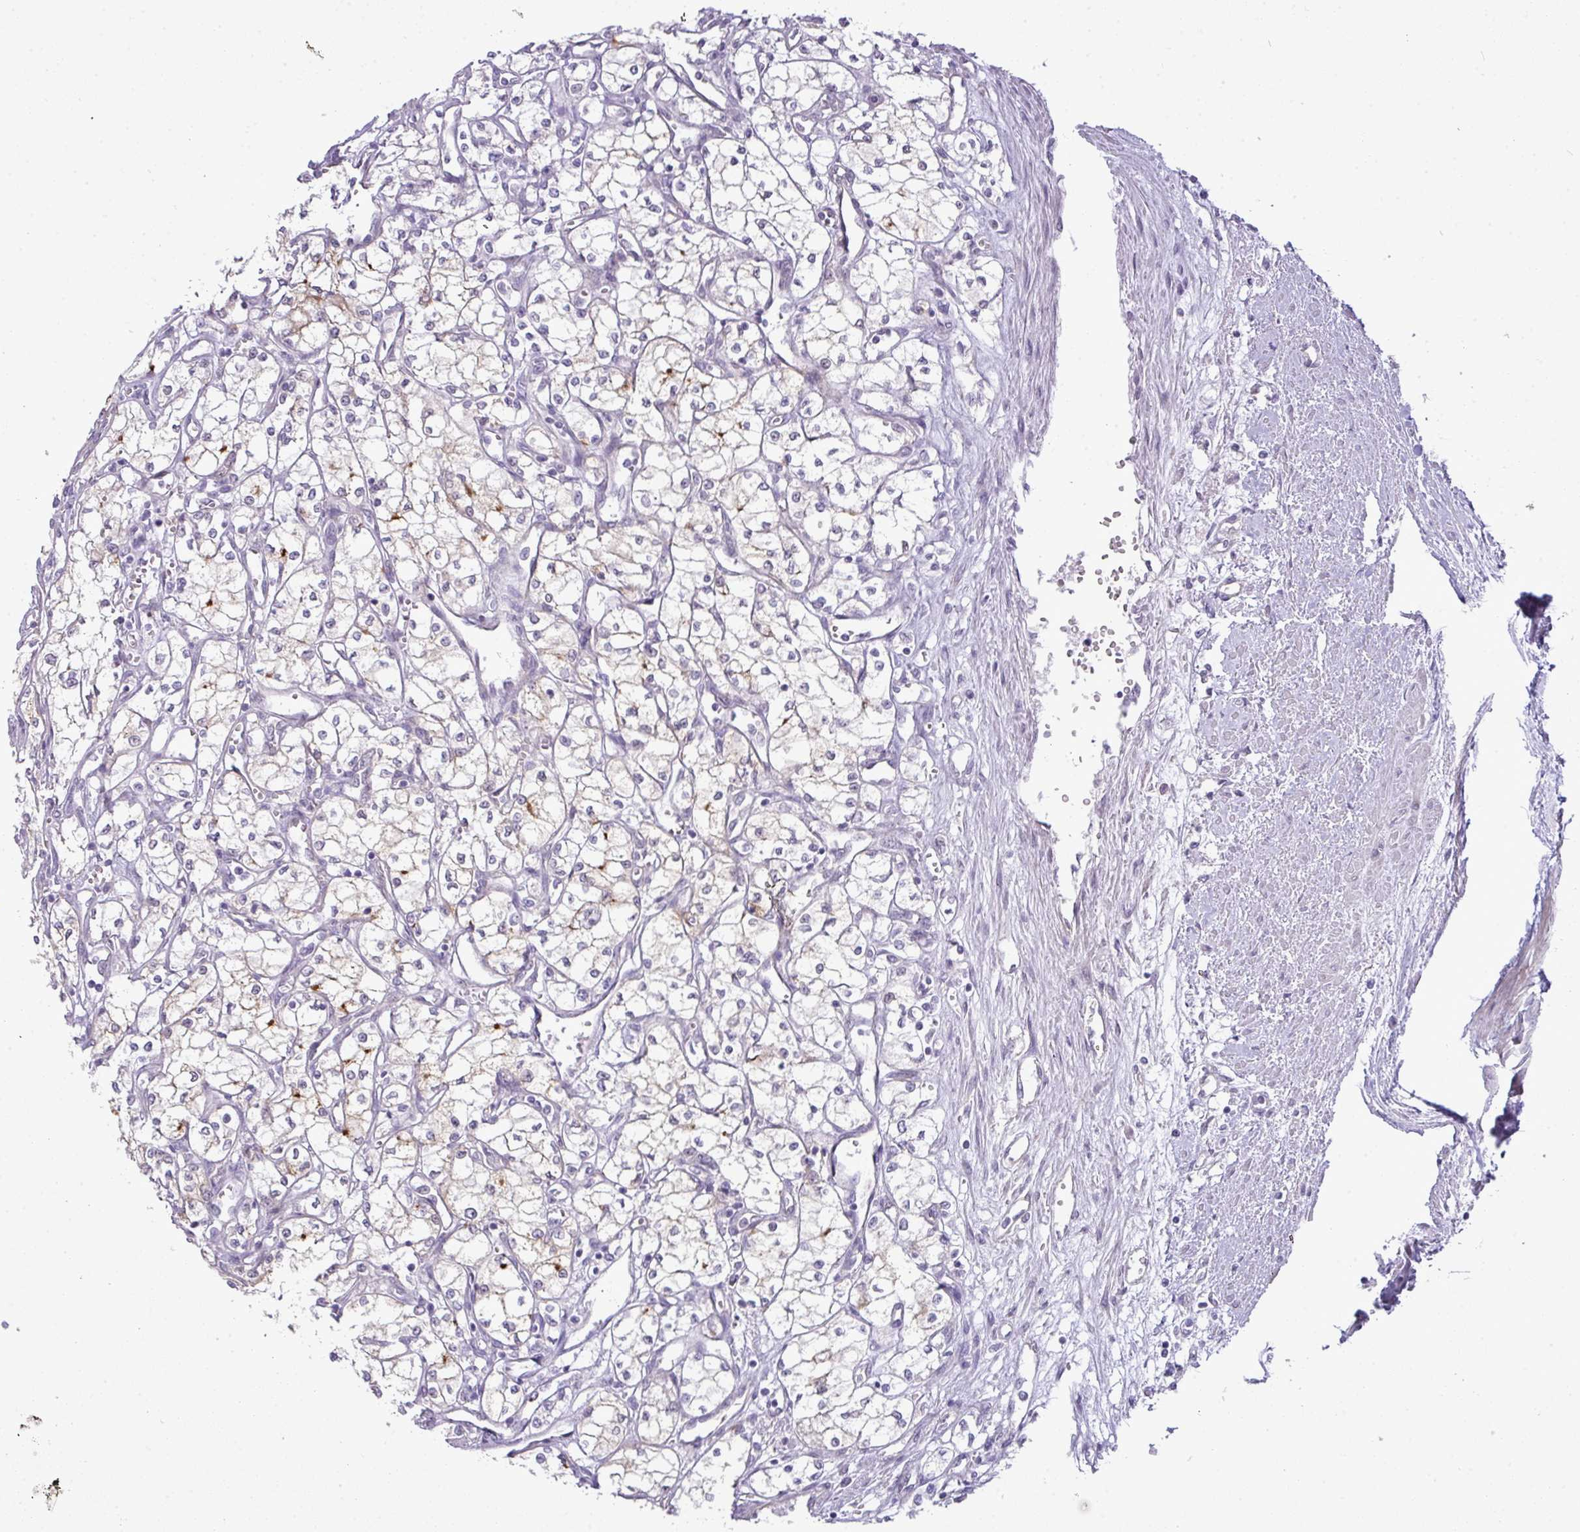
{"staining": {"intensity": "moderate", "quantity": "<25%", "location": "cytoplasmic/membranous"}, "tissue": "renal cancer", "cell_type": "Tumor cells", "image_type": "cancer", "snomed": [{"axis": "morphology", "description": "Adenocarcinoma, NOS"}, {"axis": "topography", "description": "Kidney"}], "caption": "Moderate cytoplasmic/membranous protein positivity is seen in about <25% of tumor cells in adenocarcinoma (renal).", "gene": "MAK16", "patient": {"sex": "male", "age": 59}}